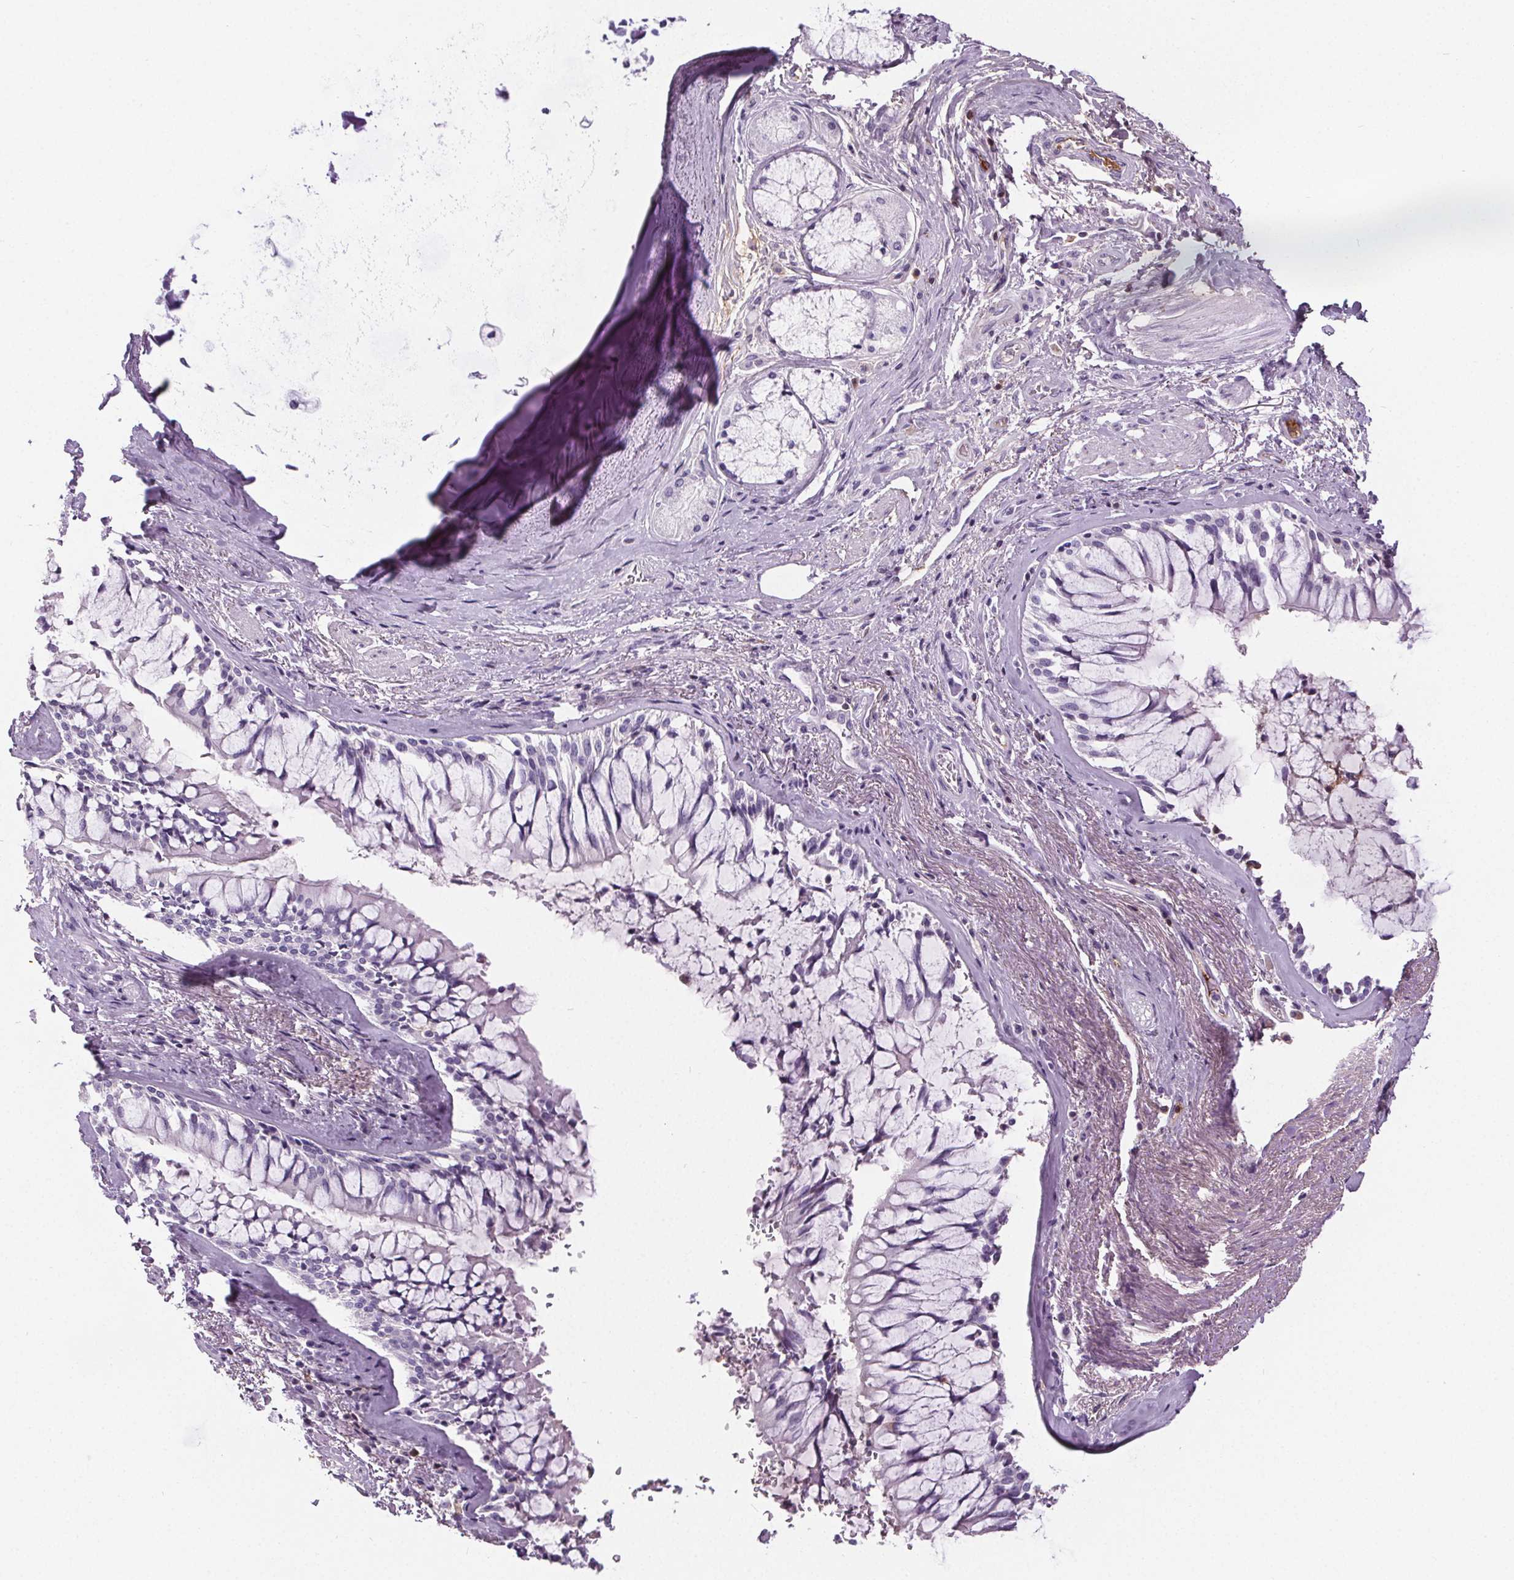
{"staining": {"intensity": "negative", "quantity": "none", "location": "none"}, "tissue": "soft tissue", "cell_type": "Chondrocytes", "image_type": "normal", "snomed": [{"axis": "morphology", "description": "Normal tissue, NOS"}, {"axis": "topography", "description": "Cartilage tissue"}, {"axis": "topography", "description": "Bronchus"}], "caption": "Immunohistochemistry of unremarkable soft tissue shows no staining in chondrocytes.", "gene": "CD5L", "patient": {"sex": "male", "age": 64}}